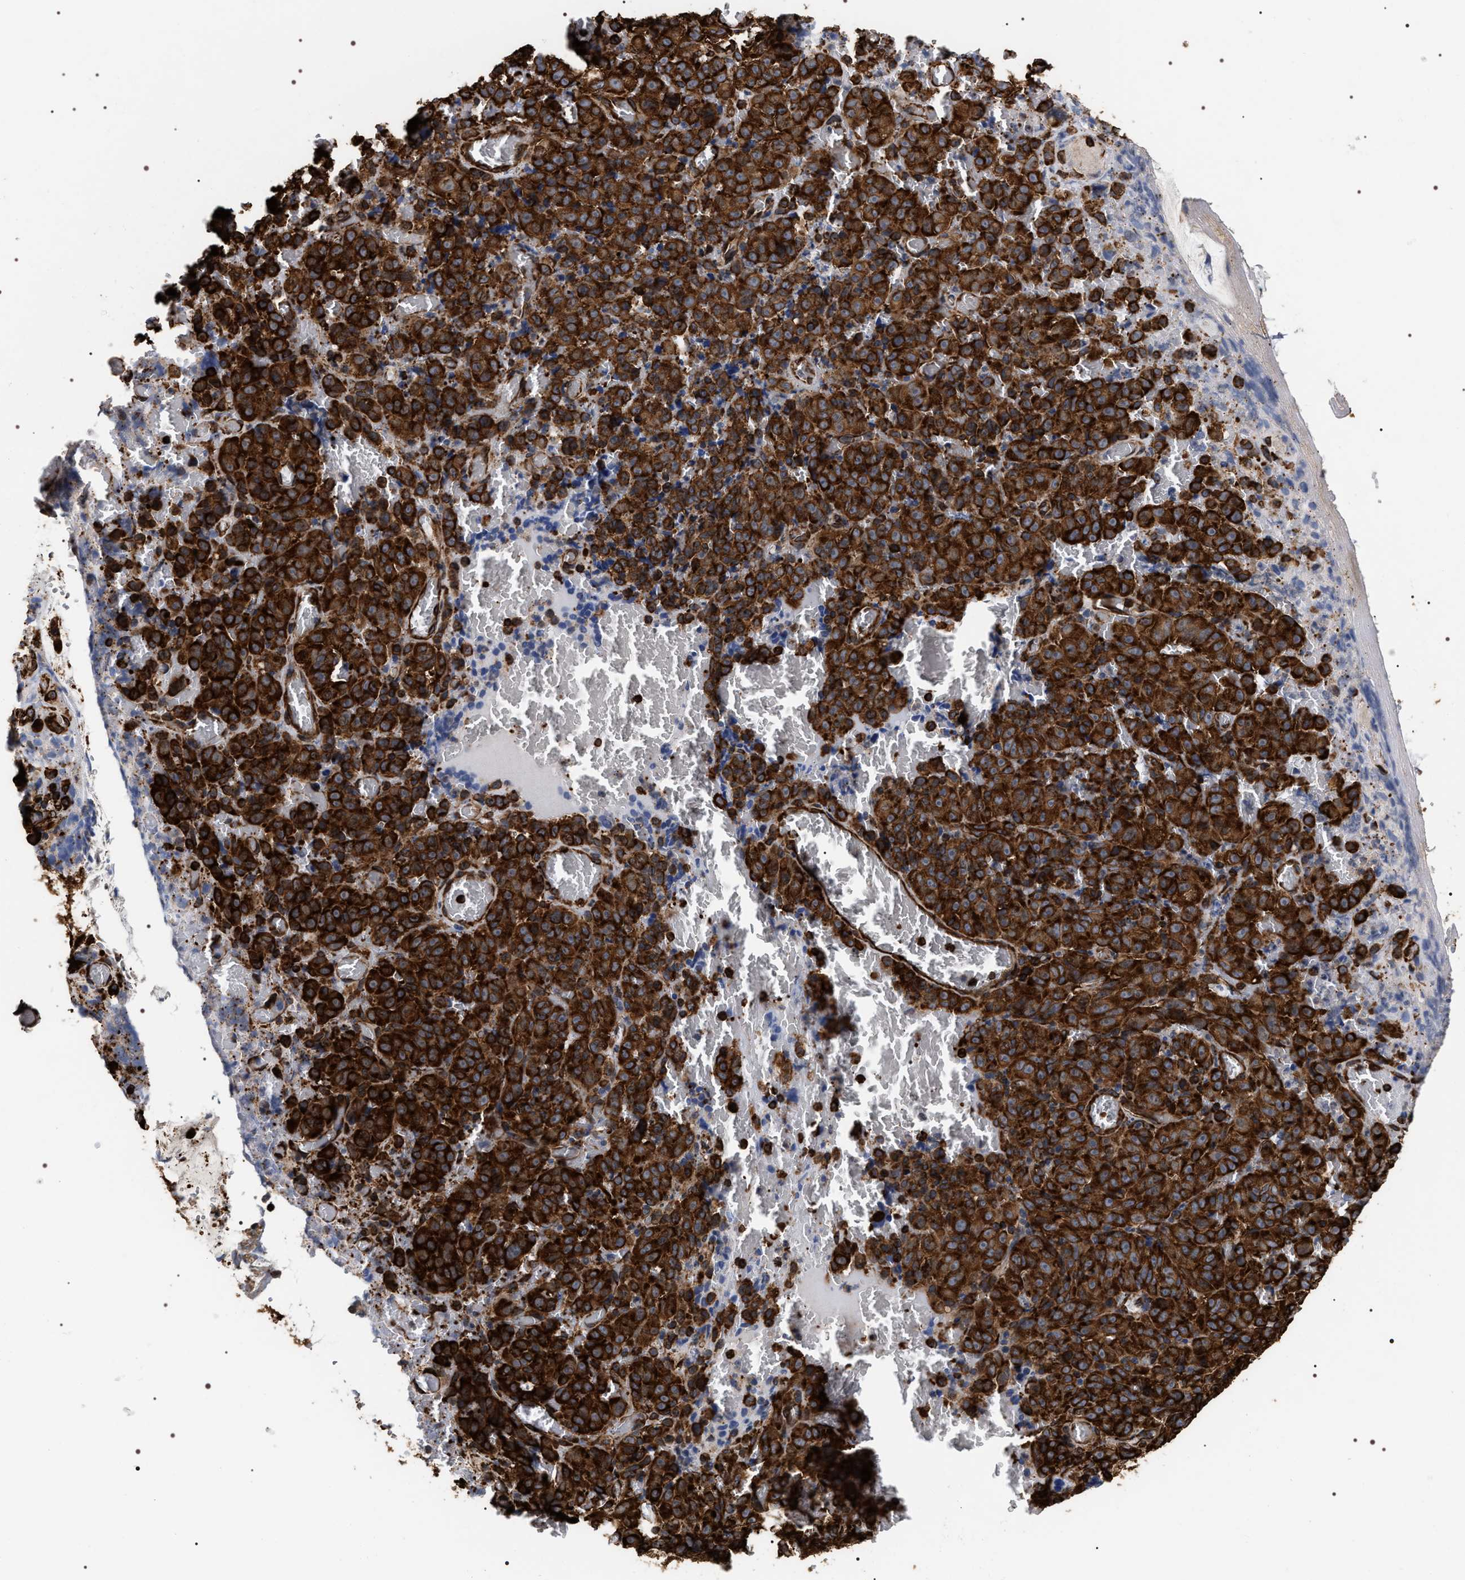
{"staining": {"intensity": "strong", "quantity": ">75%", "location": "cytoplasmic/membranous"}, "tissue": "melanoma", "cell_type": "Tumor cells", "image_type": "cancer", "snomed": [{"axis": "morphology", "description": "Malignant melanoma, NOS"}, {"axis": "topography", "description": "Rectum"}], "caption": "This micrograph exhibits melanoma stained with IHC to label a protein in brown. The cytoplasmic/membranous of tumor cells show strong positivity for the protein. Nuclei are counter-stained blue.", "gene": "SERBP1", "patient": {"sex": "female", "age": 81}}